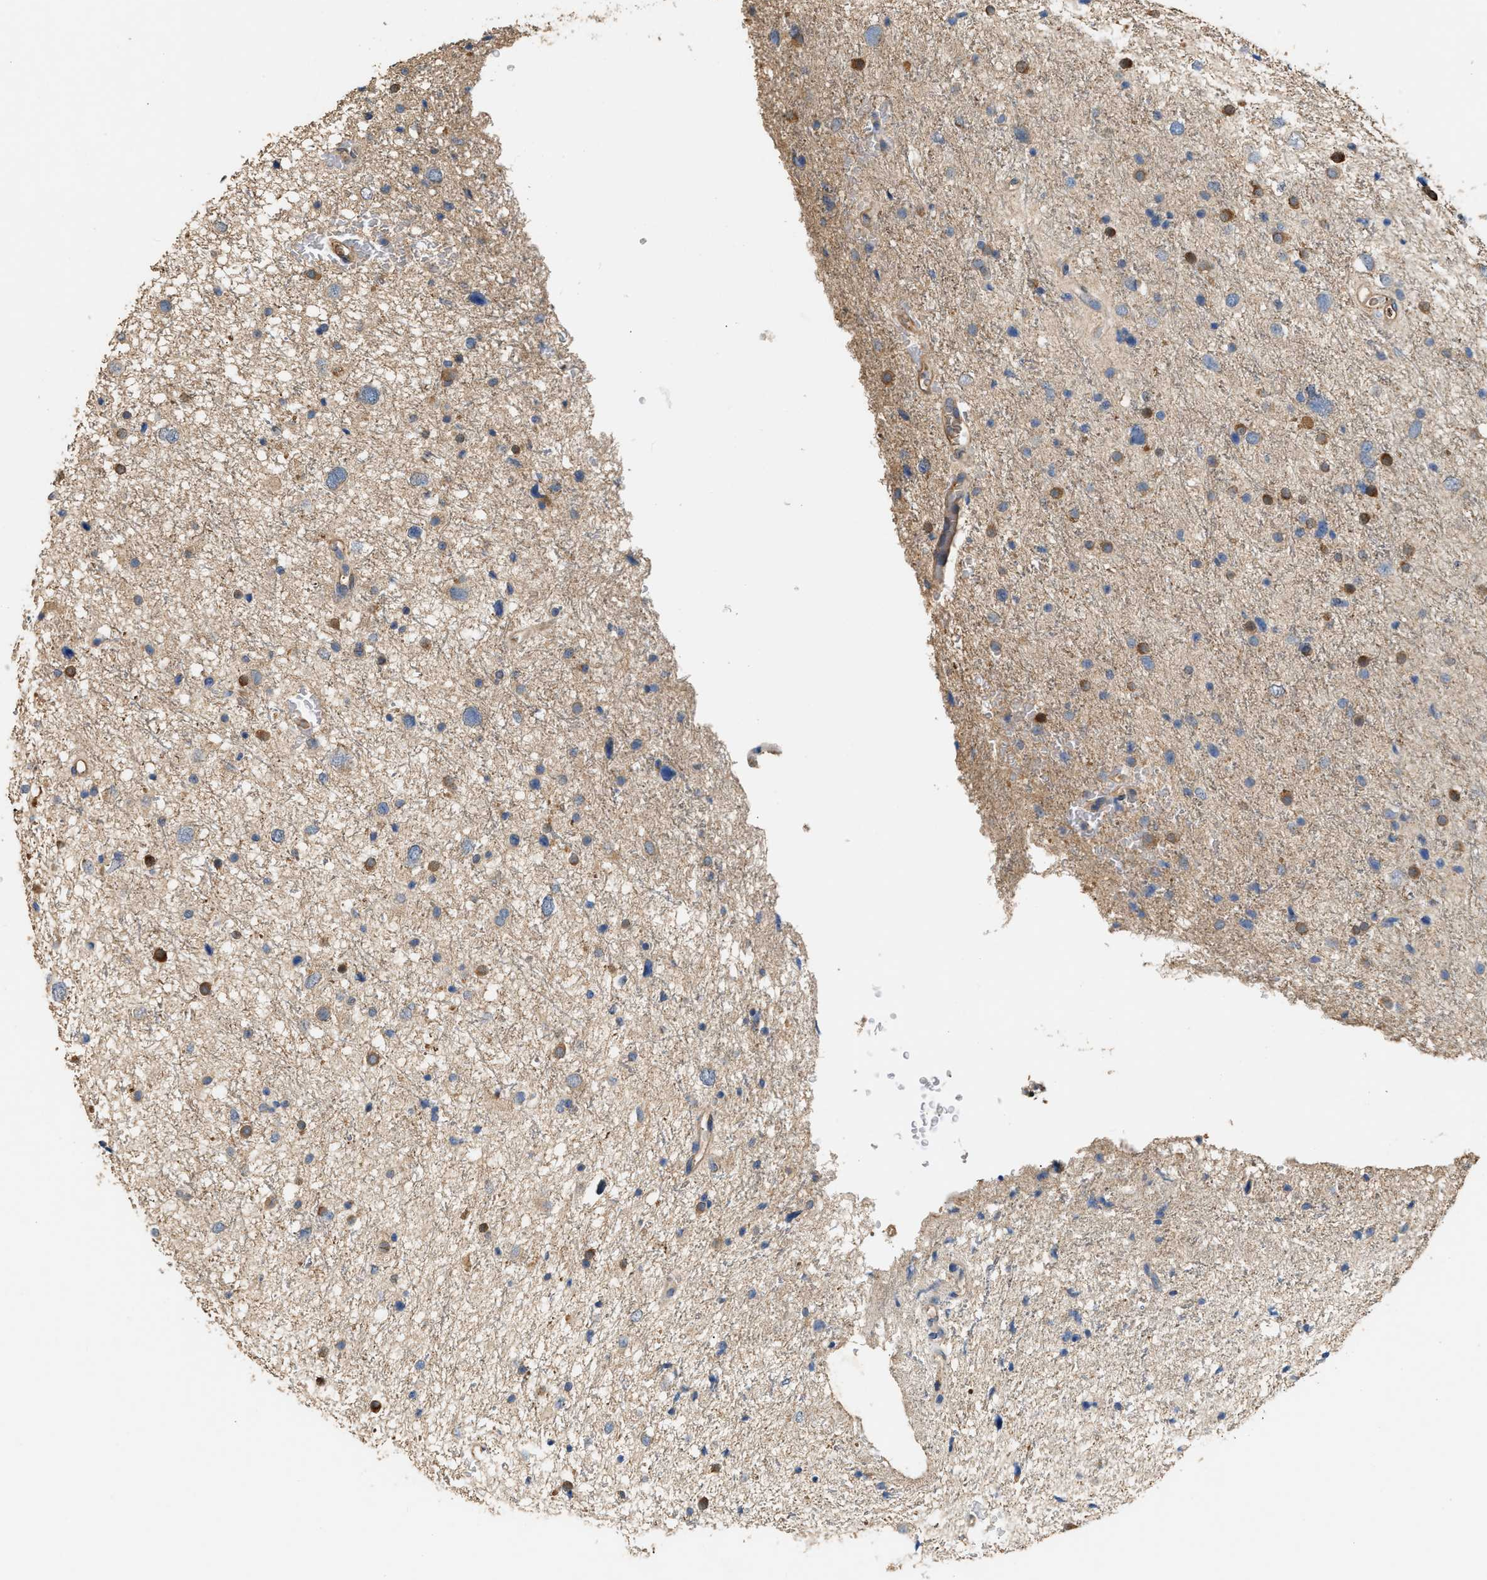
{"staining": {"intensity": "moderate", "quantity": "25%-75%", "location": "cytoplasmic/membranous"}, "tissue": "glioma", "cell_type": "Tumor cells", "image_type": "cancer", "snomed": [{"axis": "morphology", "description": "Glioma, malignant, Low grade"}, {"axis": "topography", "description": "Brain"}], "caption": "A photomicrograph of low-grade glioma (malignant) stained for a protein shows moderate cytoplasmic/membranous brown staining in tumor cells. The staining was performed using DAB to visualize the protein expression in brown, while the nuclei were stained in blue with hematoxylin (Magnification: 20x).", "gene": "TMEM268", "patient": {"sex": "female", "age": 37}}